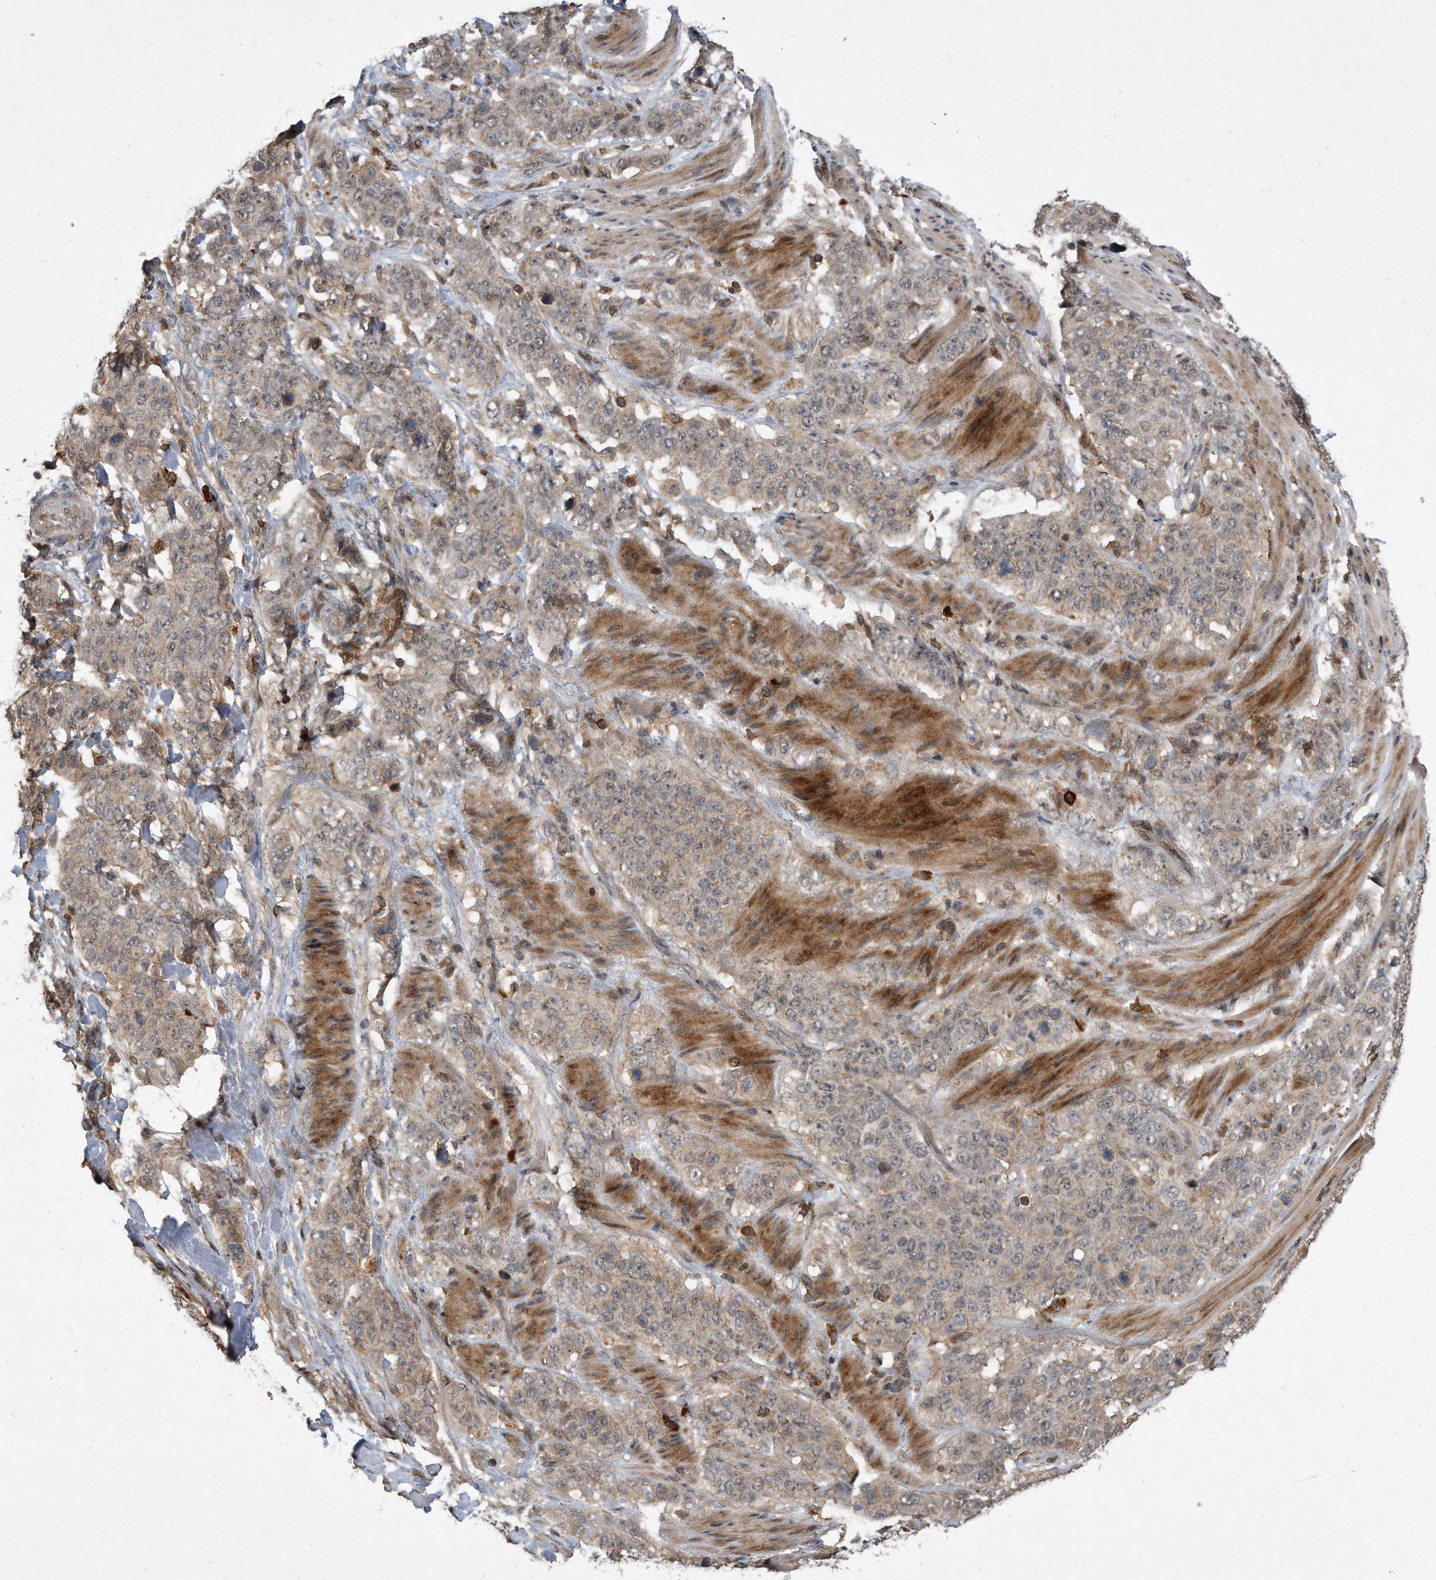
{"staining": {"intensity": "weak", "quantity": ">75%", "location": "cytoplasmic/membranous"}, "tissue": "stomach cancer", "cell_type": "Tumor cells", "image_type": "cancer", "snomed": [{"axis": "morphology", "description": "Adenocarcinoma, NOS"}, {"axis": "topography", "description": "Stomach"}], "caption": "Immunohistochemical staining of stomach cancer demonstrates low levels of weak cytoplasmic/membranous protein staining in approximately >75% of tumor cells.", "gene": "PGBD2", "patient": {"sex": "male", "age": 48}}